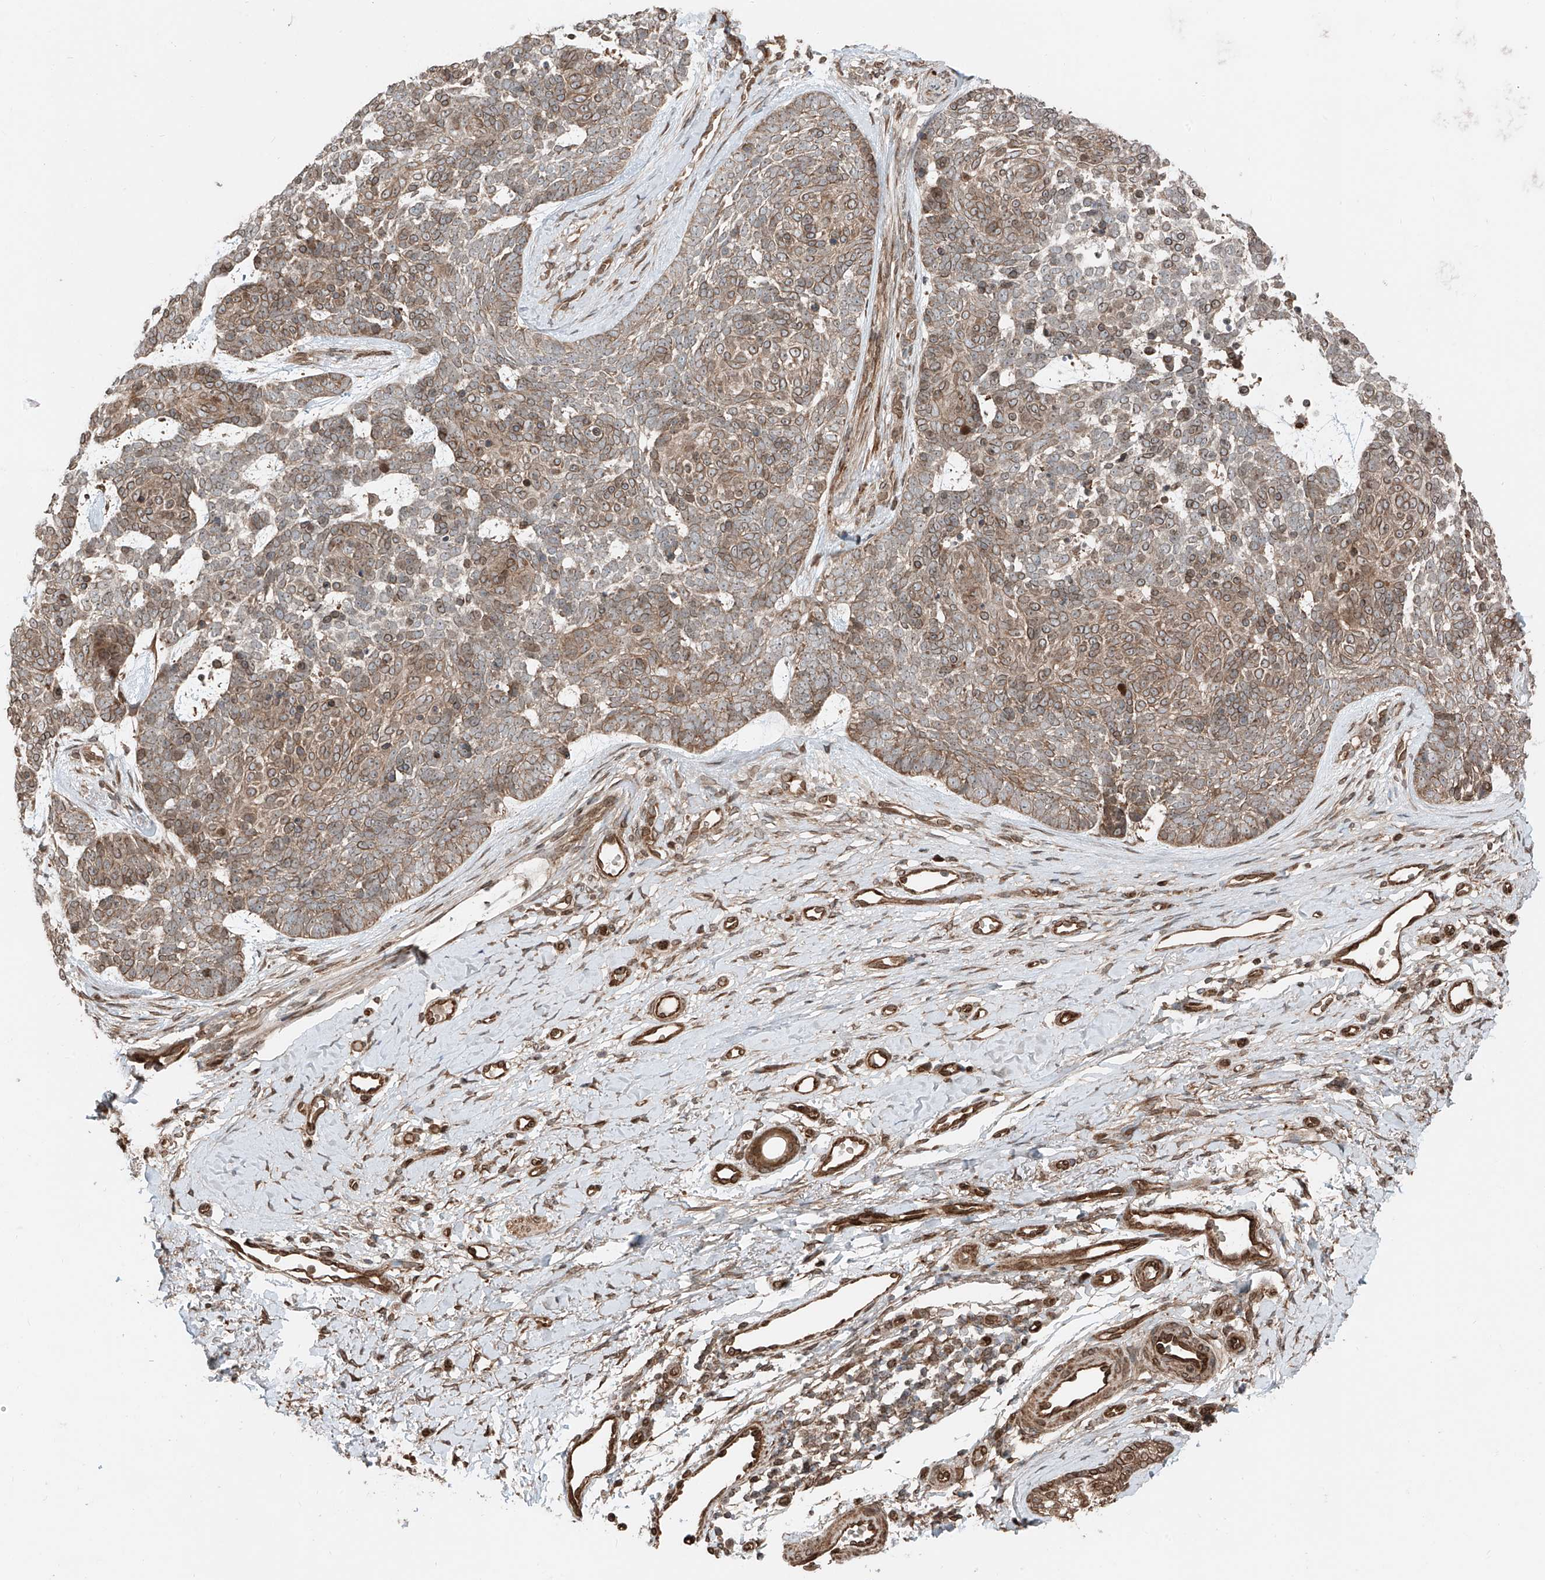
{"staining": {"intensity": "moderate", "quantity": ">75%", "location": "cytoplasmic/membranous"}, "tissue": "skin cancer", "cell_type": "Tumor cells", "image_type": "cancer", "snomed": [{"axis": "morphology", "description": "Basal cell carcinoma"}, {"axis": "topography", "description": "Skin"}], "caption": "Skin cancer was stained to show a protein in brown. There is medium levels of moderate cytoplasmic/membranous expression in about >75% of tumor cells.", "gene": "CEP162", "patient": {"sex": "female", "age": 81}}